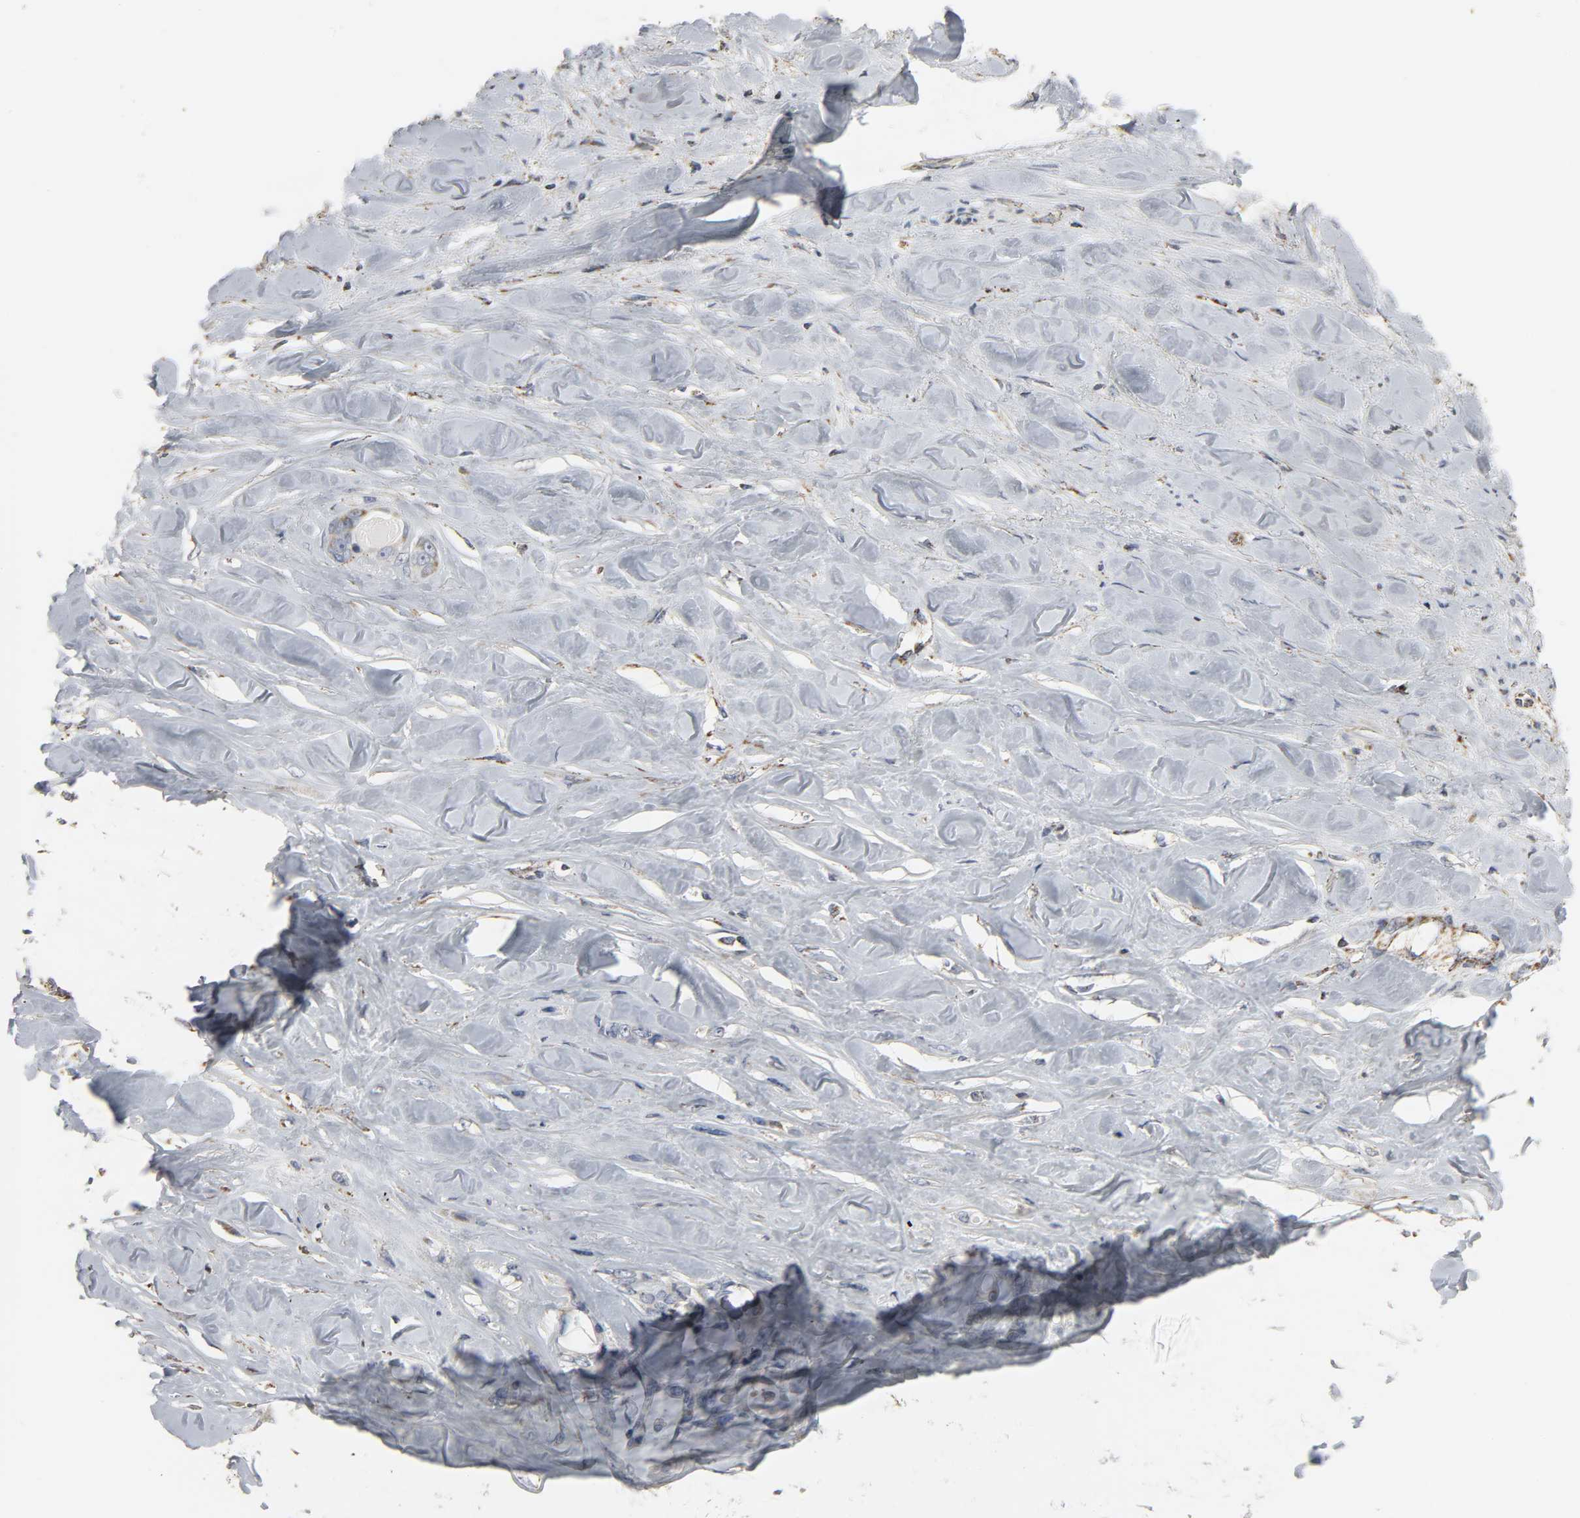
{"staining": {"intensity": "weak", "quantity": "<25%", "location": "cytoplasmic/membranous"}, "tissue": "liver cancer", "cell_type": "Tumor cells", "image_type": "cancer", "snomed": [{"axis": "morphology", "description": "Cholangiocarcinoma"}, {"axis": "topography", "description": "Liver"}], "caption": "Immunohistochemistry (IHC) micrograph of liver cancer stained for a protein (brown), which reveals no staining in tumor cells.", "gene": "ACAT1", "patient": {"sex": "female", "age": 67}}